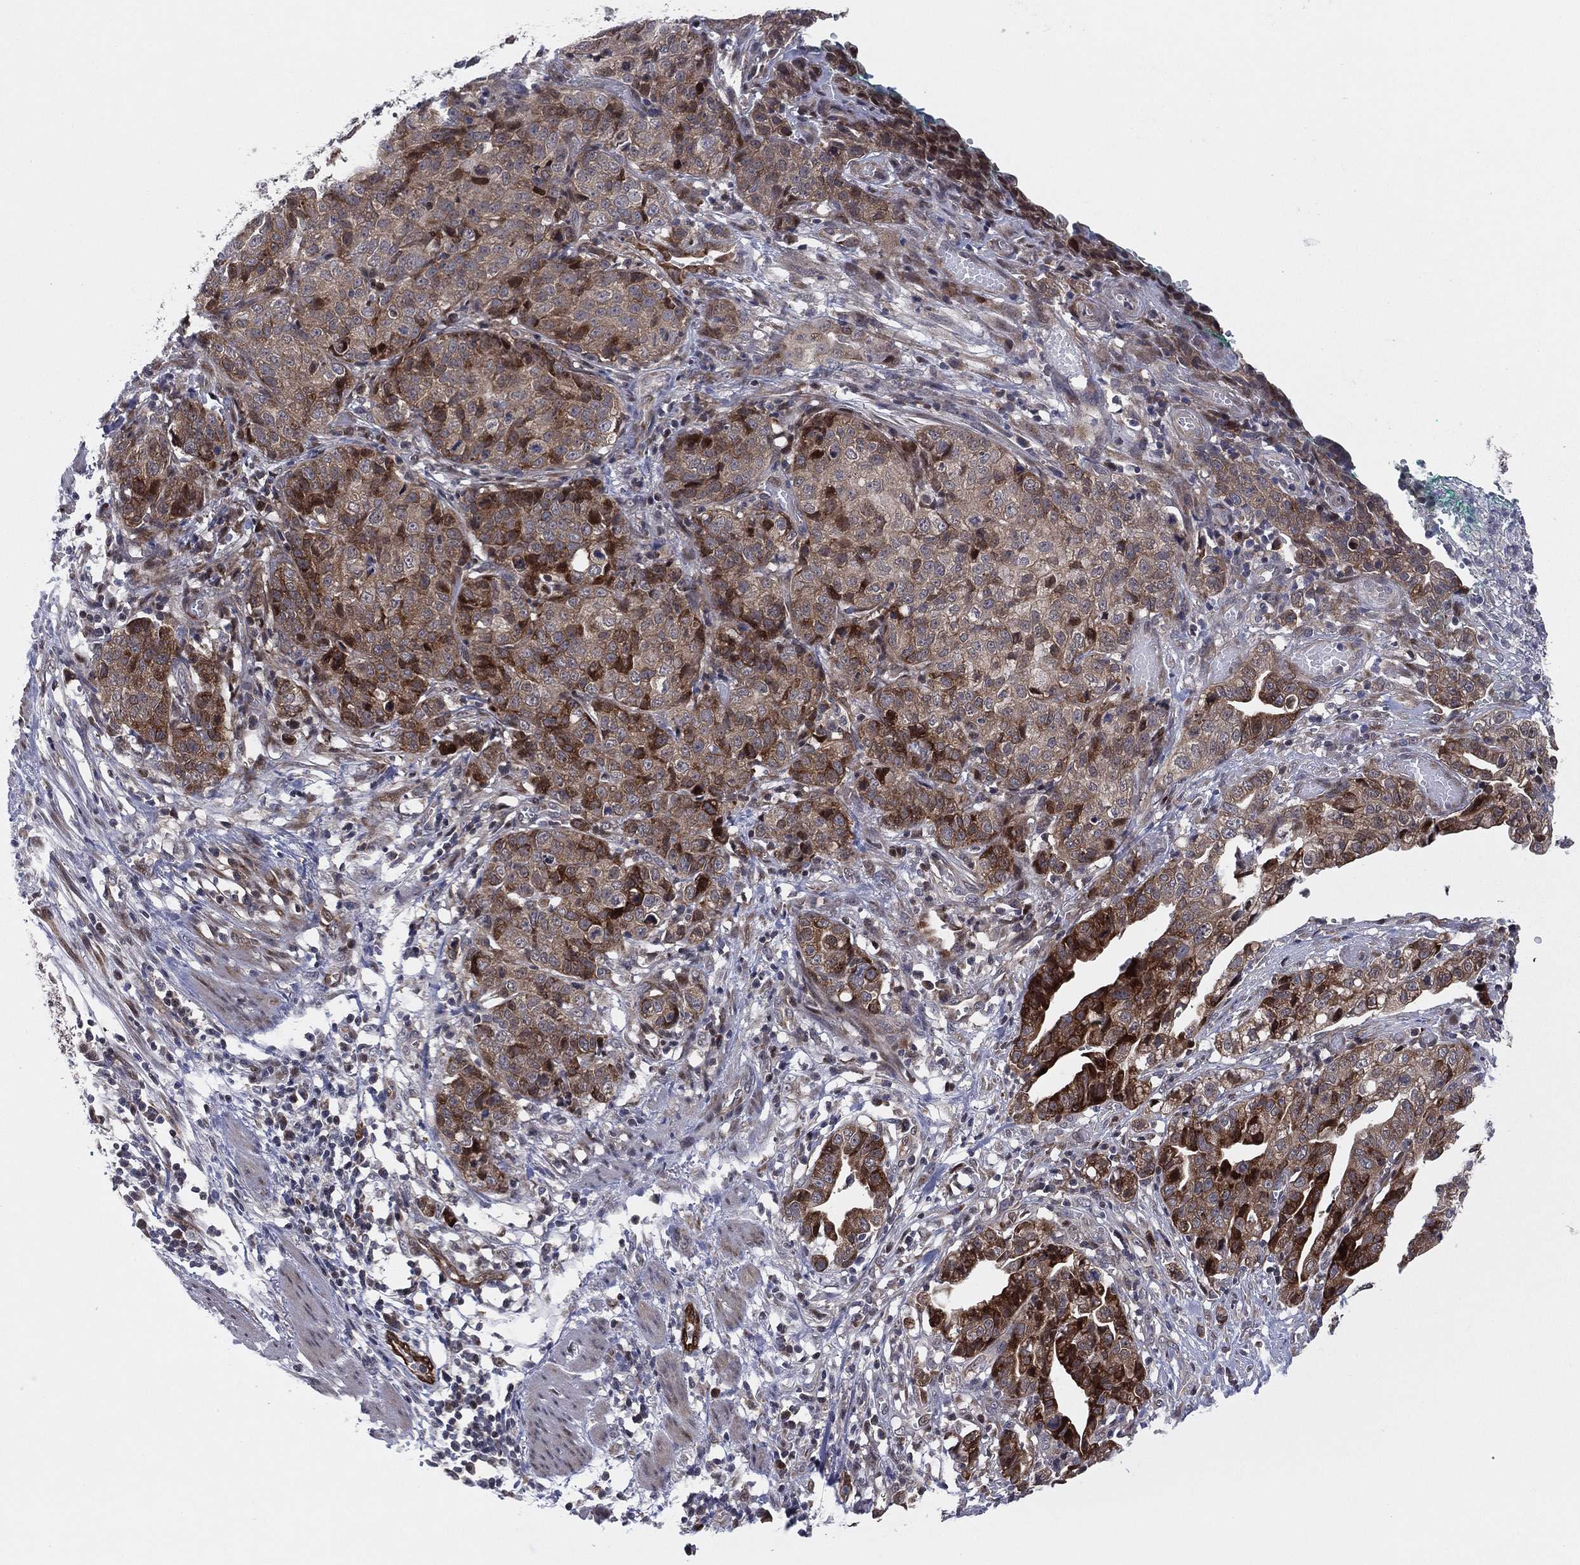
{"staining": {"intensity": "strong", "quantity": "<25%", "location": "cytoplasmic/membranous,nuclear"}, "tissue": "stomach cancer", "cell_type": "Tumor cells", "image_type": "cancer", "snomed": [{"axis": "morphology", "description": "Adenocarcinoma, NOS"}, {"axis": "topography", "description": "Stomach, upper"}], "caption": "Protein staining shows strong cytoplasmic/membranous and nuclear staining in approximately <25% of tumor cells in stomach cancer (adenocarcinoma).", "gene": "SNCG", "patient": {"sex": "female", "age": 67}}